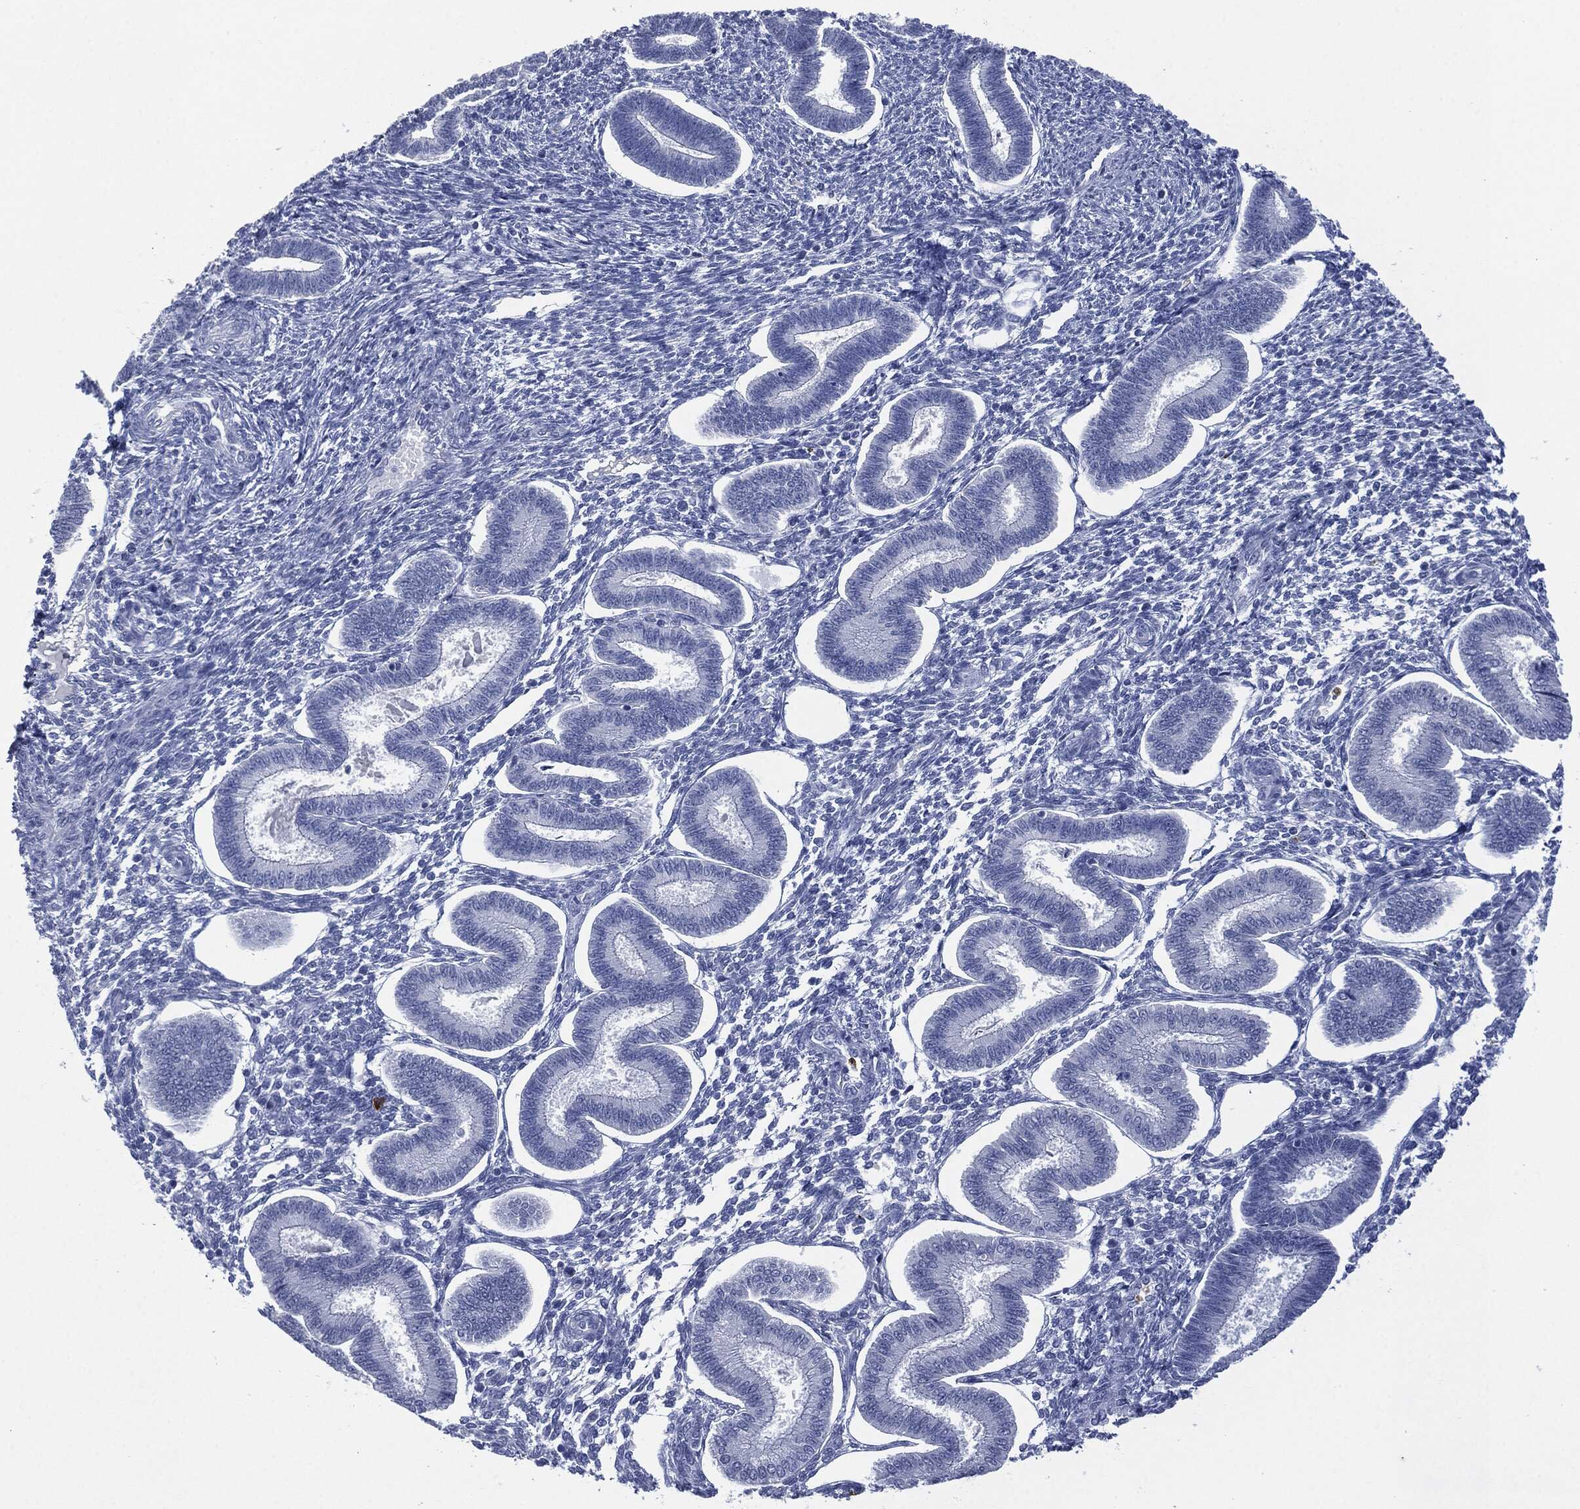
{"staining": {"intensity": "negative", "quantity": "none", "location": "none"}, "tissue": "endometrium", "cell_type": "Cells in endometrial stroma", "image_type": "normal", "snomed": [{"axis": "morphology", "description": "Normal tissue, NOS"}, {"axis": "topography", "description": "Endometrium"}], "caption": "This is an immunohistochemistry image of unremarkable endometrium. There is no staining in cells in endometrial stroma.", "gene": "CEACAM8", "patient": {"sex": "female", "age": 43}}